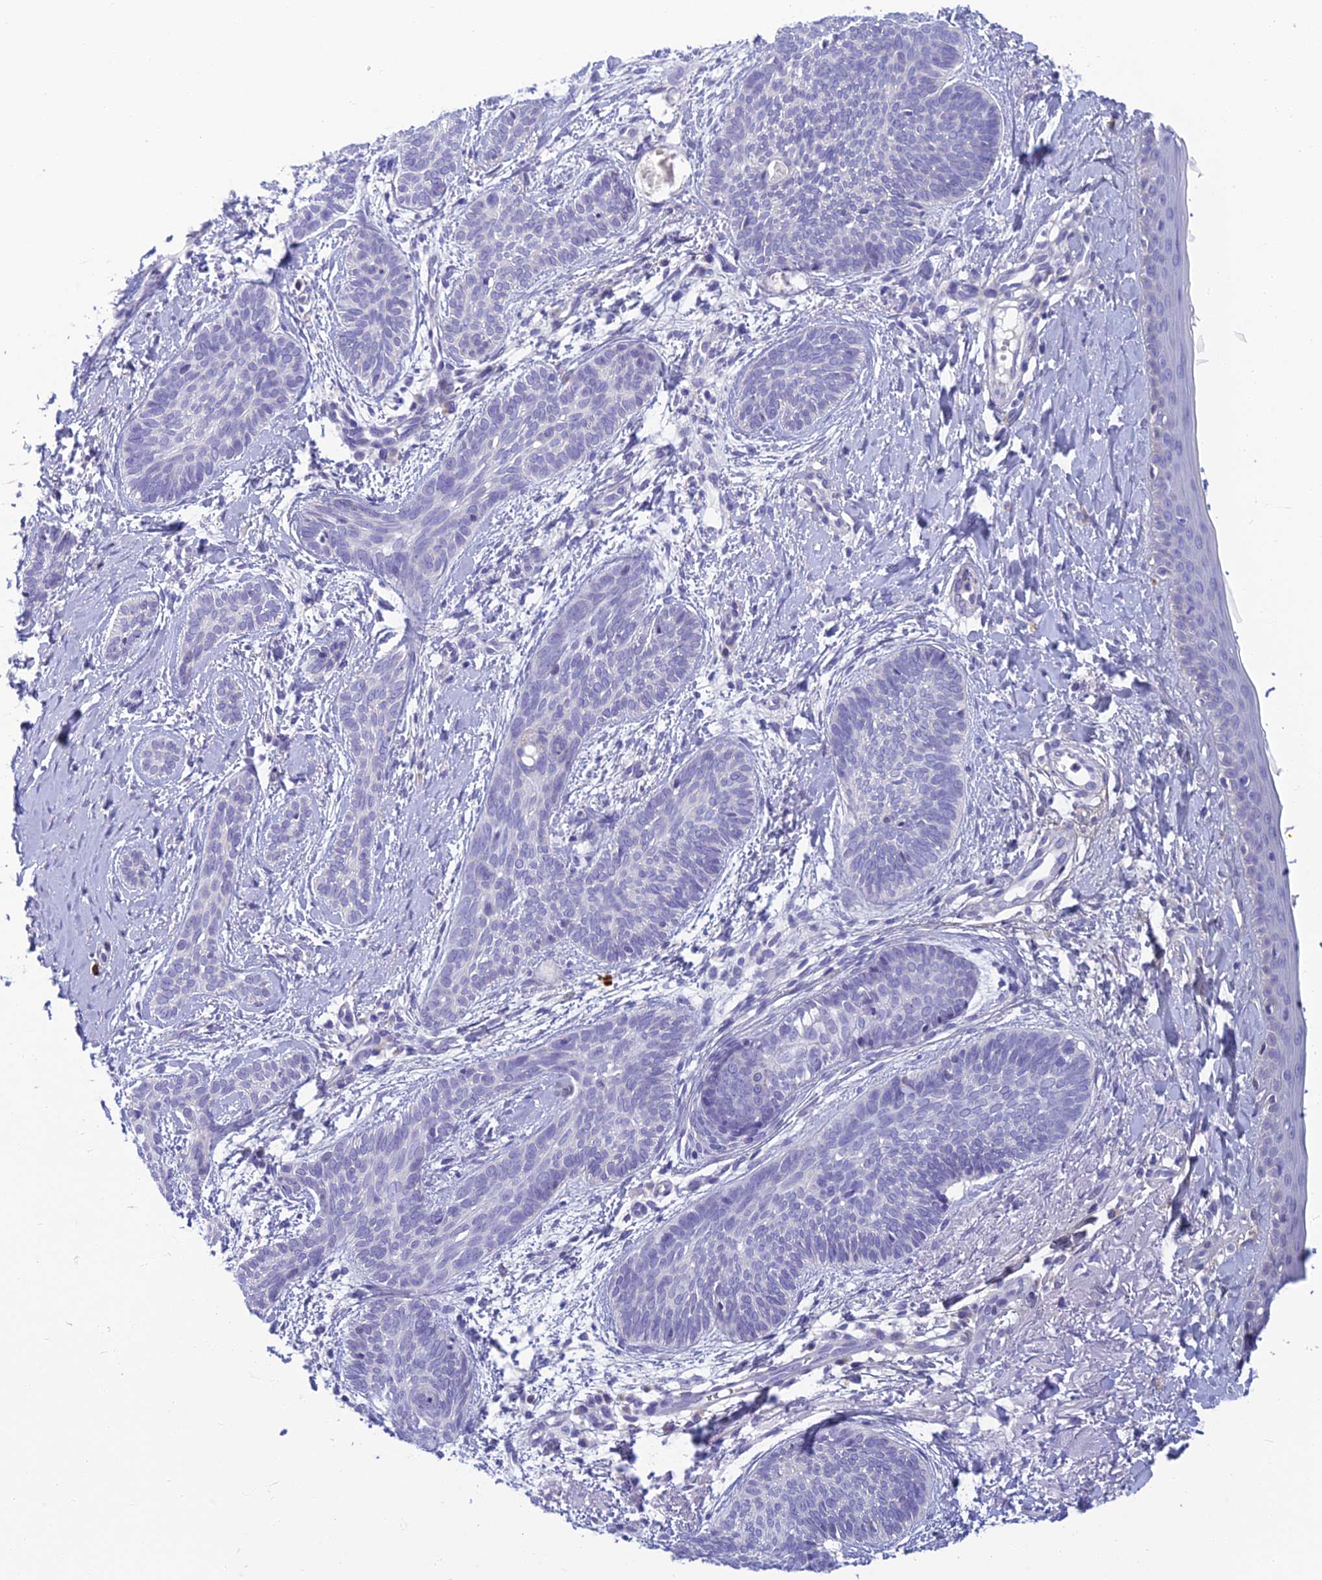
{"staining": {"intensity": "negative", "quantity": "none", "location": "none"}, "tissue": "skin cancer", "cell_type": "Tumor cells", "image_type": "cancer", "snomed": [{"axis": "morphology", "description": "Basal cell carcinoma"}, {"axis": "topography", "description": "Skin"}], "caption": "Tumor cells are negative for brown protein staining in skin basal cell carcinoma.", "gene": "SLC25A41", "patient": {"sex": "female", "age": 81}}